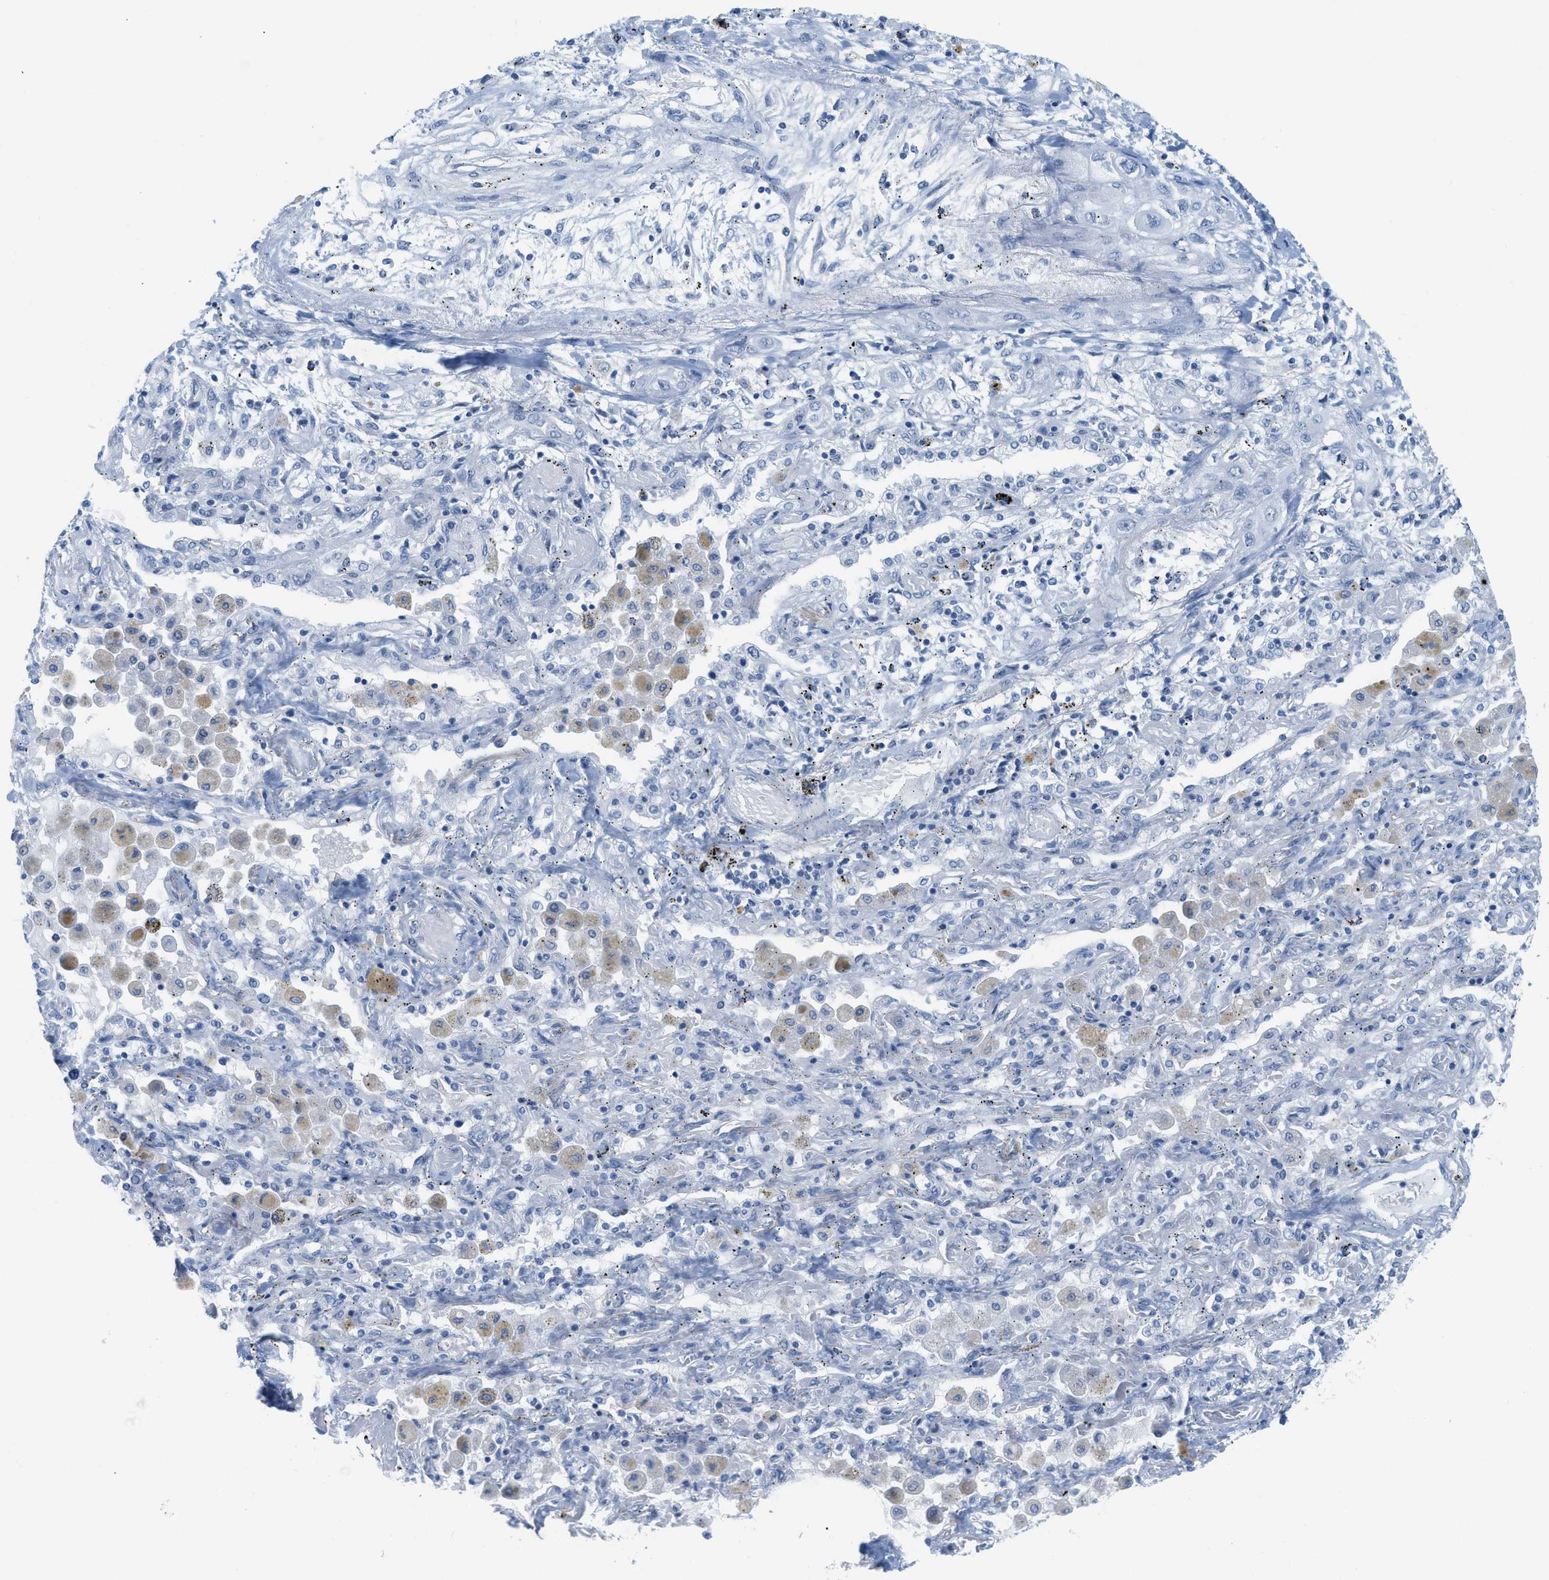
{"staining": {"intensity": "negative", "quantity": "none", "location": "none"}, "tissue": "lung cancer", "cell_type": "Tumor cells", "image_type": "cancer", "snomed": [{"axis": "morphology", "description": "Squamous cell carcinoma, NOS"}, {"axis": "topography", "description": "Lung"}], "caption": "This is an immunohistochemistry image of lung squamous cell carcinoma. There is no positivity in tumor cells.", "gene": "HLTF", "patient": {"sex": "female", "age": 47}}